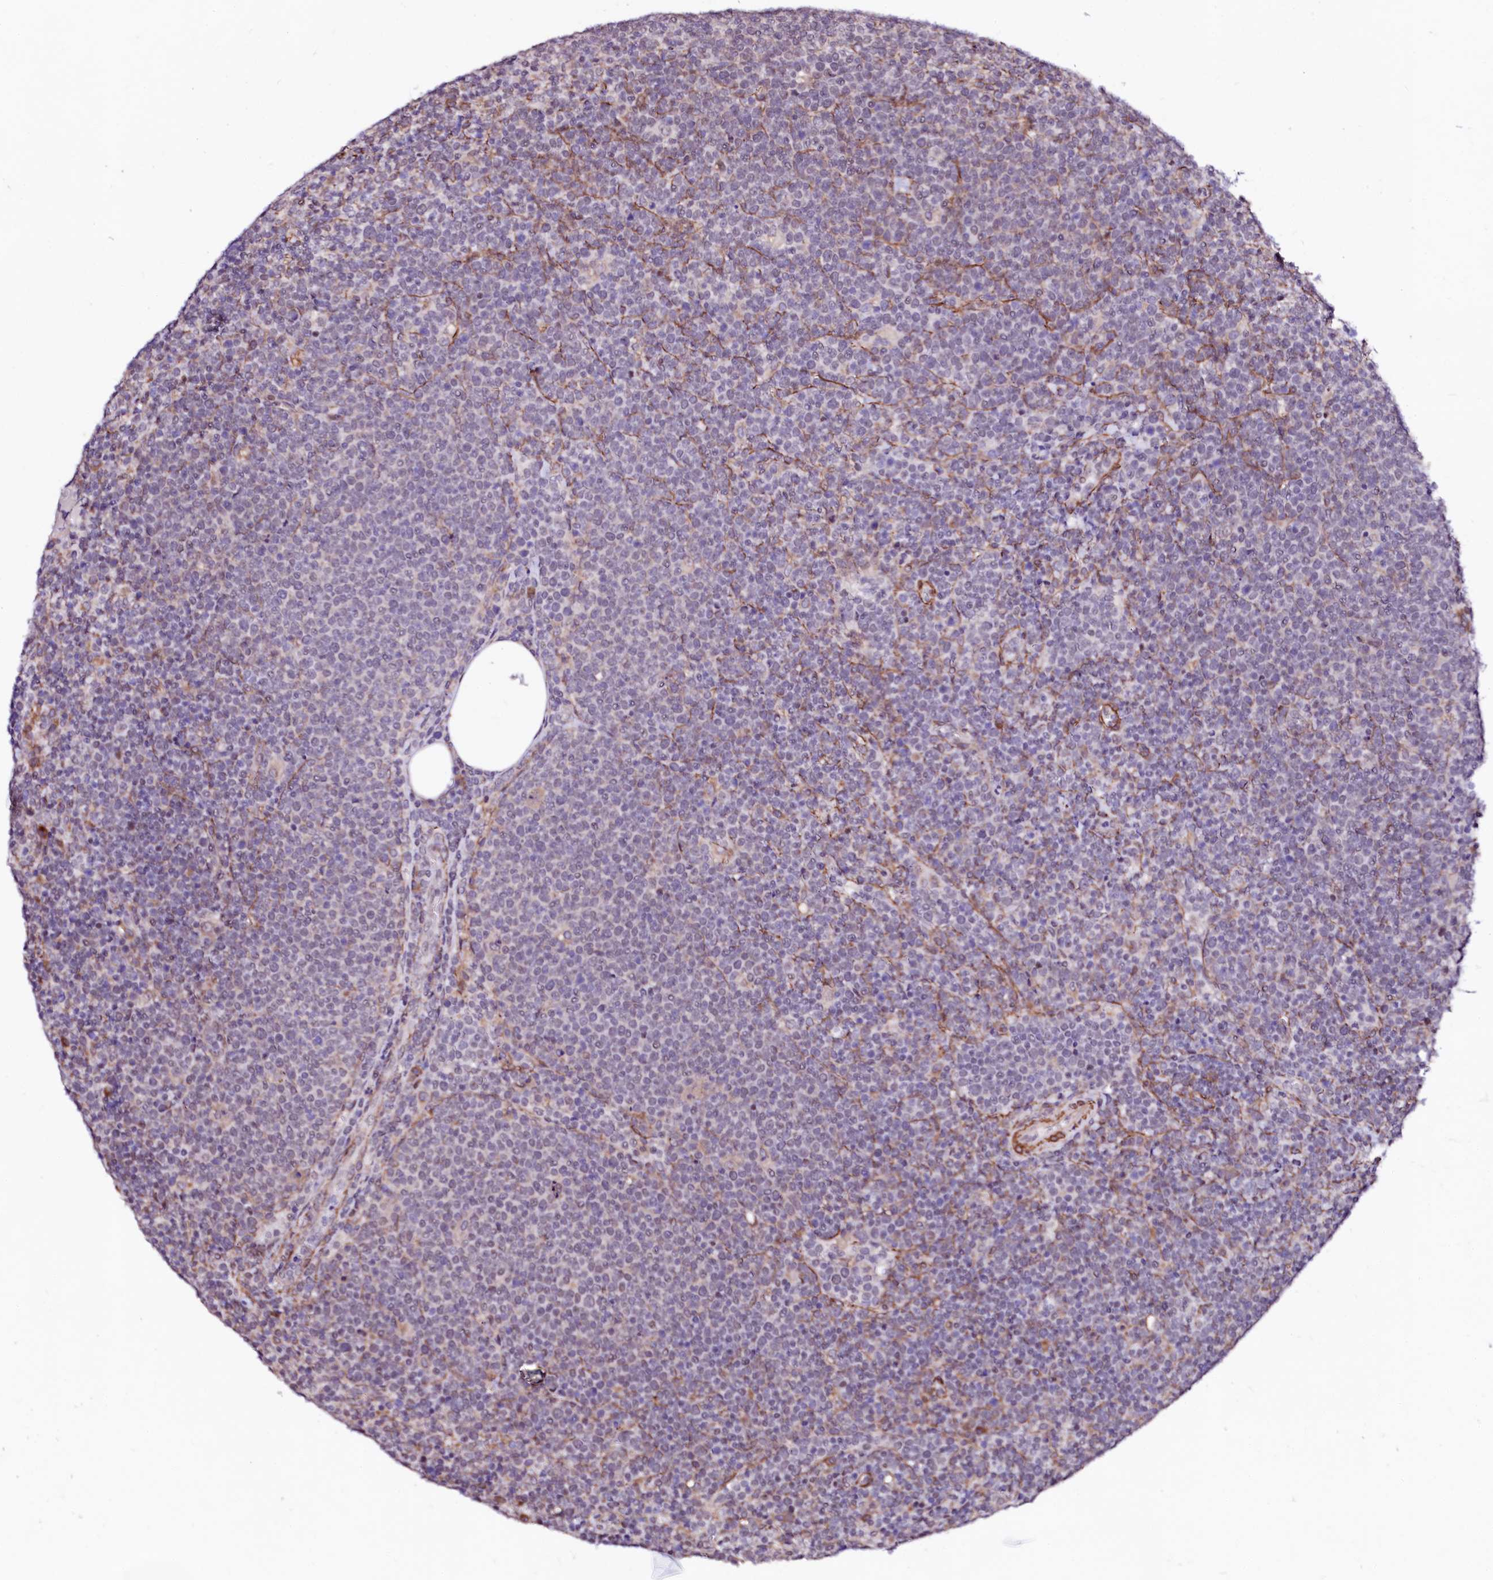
{"staining": {"intensity": "negative", "quantity": "none", "location": "none"}, "tissue": "lymphoma", "cell_type": "Tumor cells", "image_type": "cancer", "snomed": [{"axis": "morphology", "description": "Malignant lymphoma, non-Hodgkin's type, High grade"}, {"axis": "topography", "description": "Lymph node"}], "caption": "Lymphoma stained for a protein using immunohistochemistry shows no expression tumor cells.", "gene": "GPR176", "patient": {"sex": "male", "age": 61}}